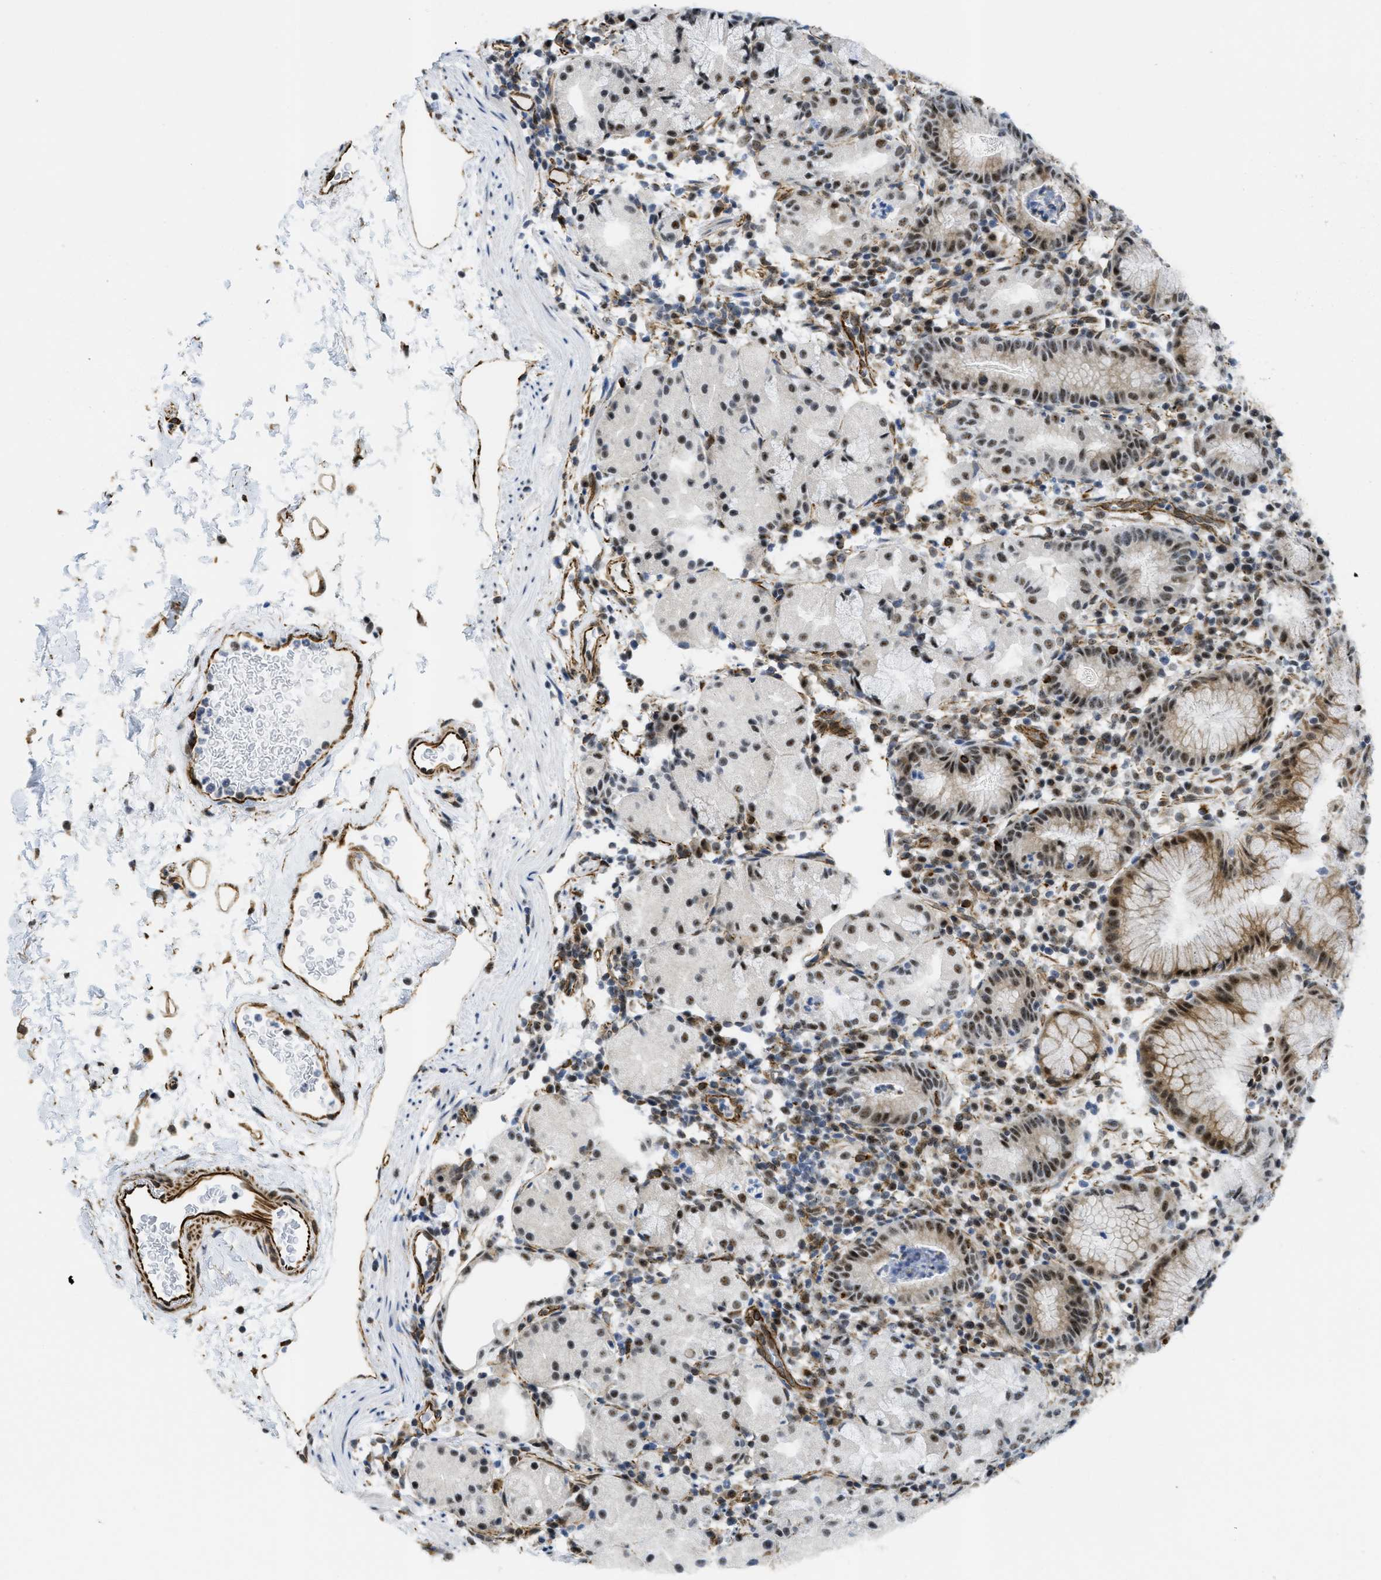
{"staining": {"intensity": "moderate", "quantity": ">75%", "location": "nuclear"}, "tissue": "stomach", "cell_type": "Glandular cells", "image_type": "normal", "snomed": [{"axis": "morphology", "description": "Normal tissue, NOS"}, {"axis": "topography", "description": "Stomach"}, {"axis": "topography", "description": "Stomach, lower"}], "caption": "Brown immunohistochemical staining in normal stomach exhibits moderate nuclear staining in approximately >75% of glandular cells. (DAB (3,3'-diaminobenzidine) IHC, brown staining for protein, blue staining for nuclei).", "gene": "LRRC8B", "patient": {"sex": "female", "age": 75}}